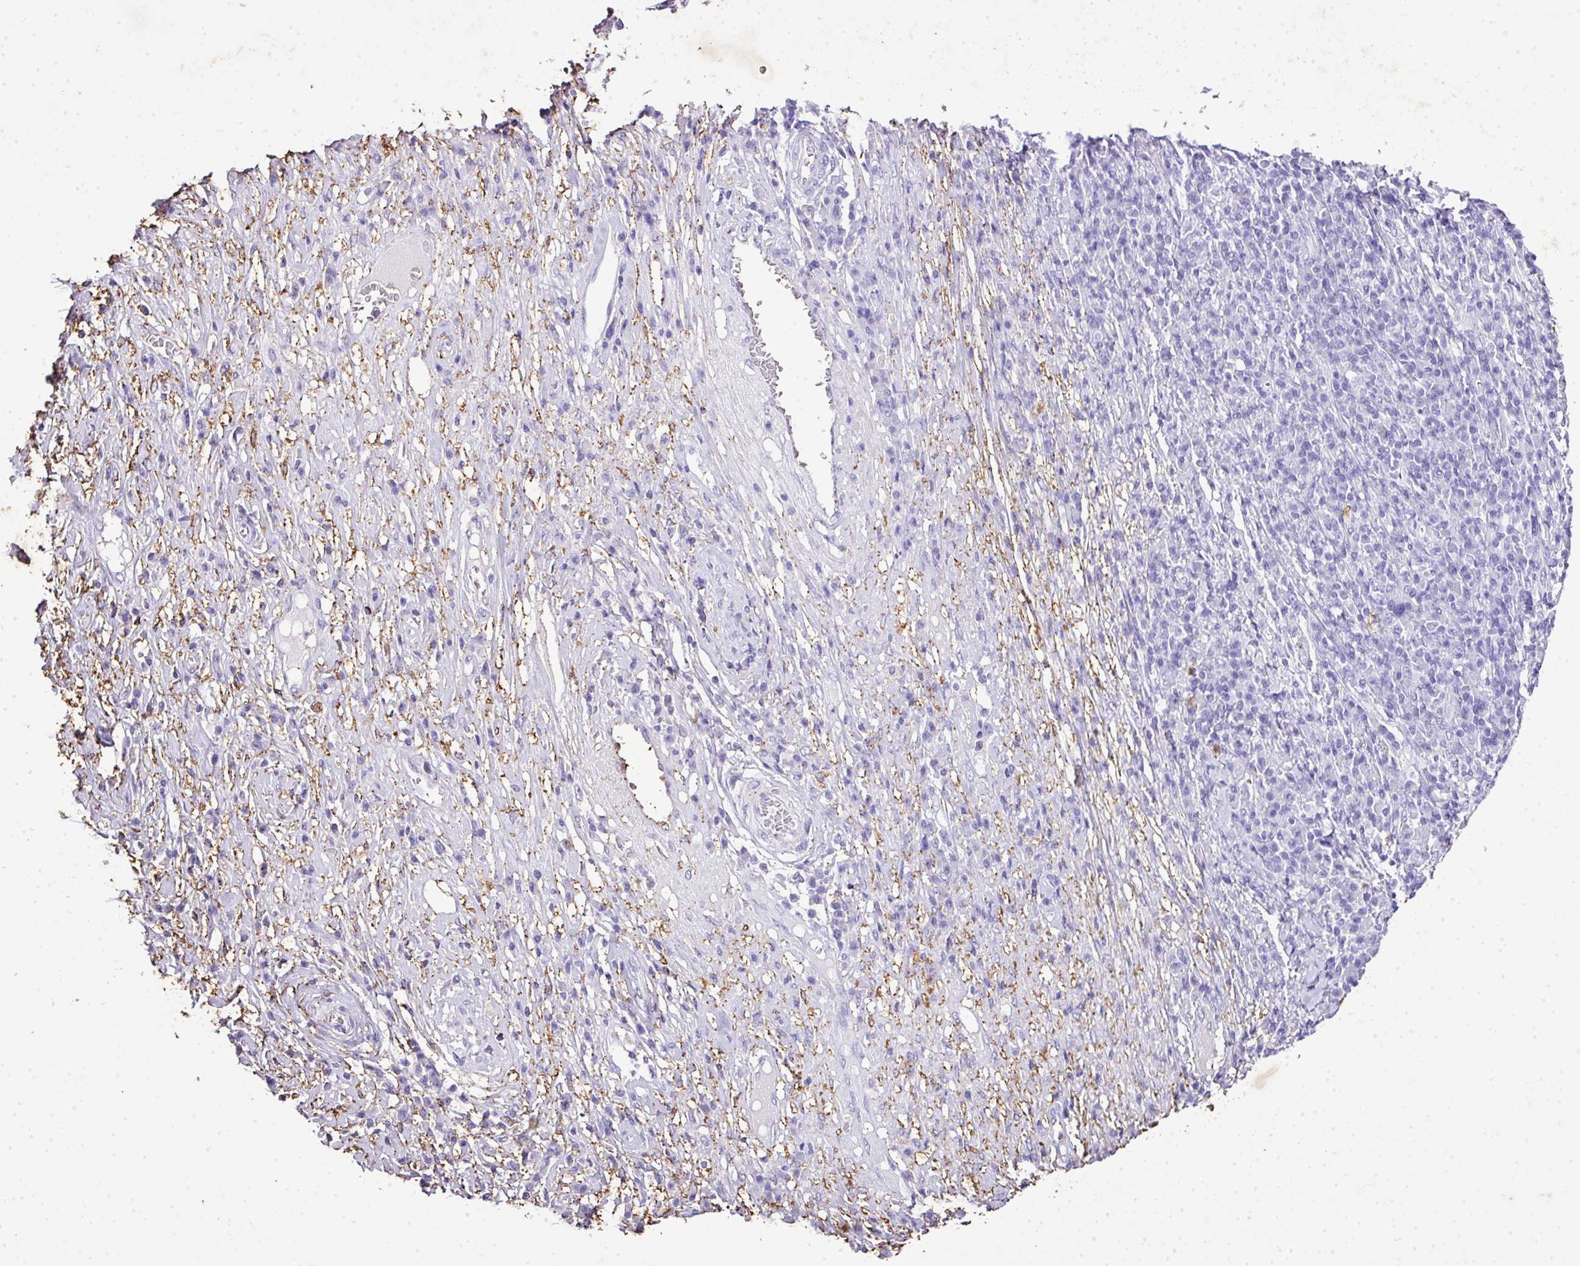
{"staining": {"intensity": "negative", "quantity": "none", "location": "none"}, "tissue": "cervical cancer", "cell_type": "Tumor cells", "image_type": "cancer", "snomed": [{"axis": "morphology", "description": "Squamous cell carcinoma, NOS"}, {"axis": "topography", "description": "Cervix"}], "caption": "This is a photomicrograph of IHC staining of cervical cancer, which shows no expression in tumor cells. (DAB immunohistochemistry (IHC) visualized using brightfield microscopy, high magnification).", "gene": "KCNJ11", "patient": {"sex": "female", "age": 46}}